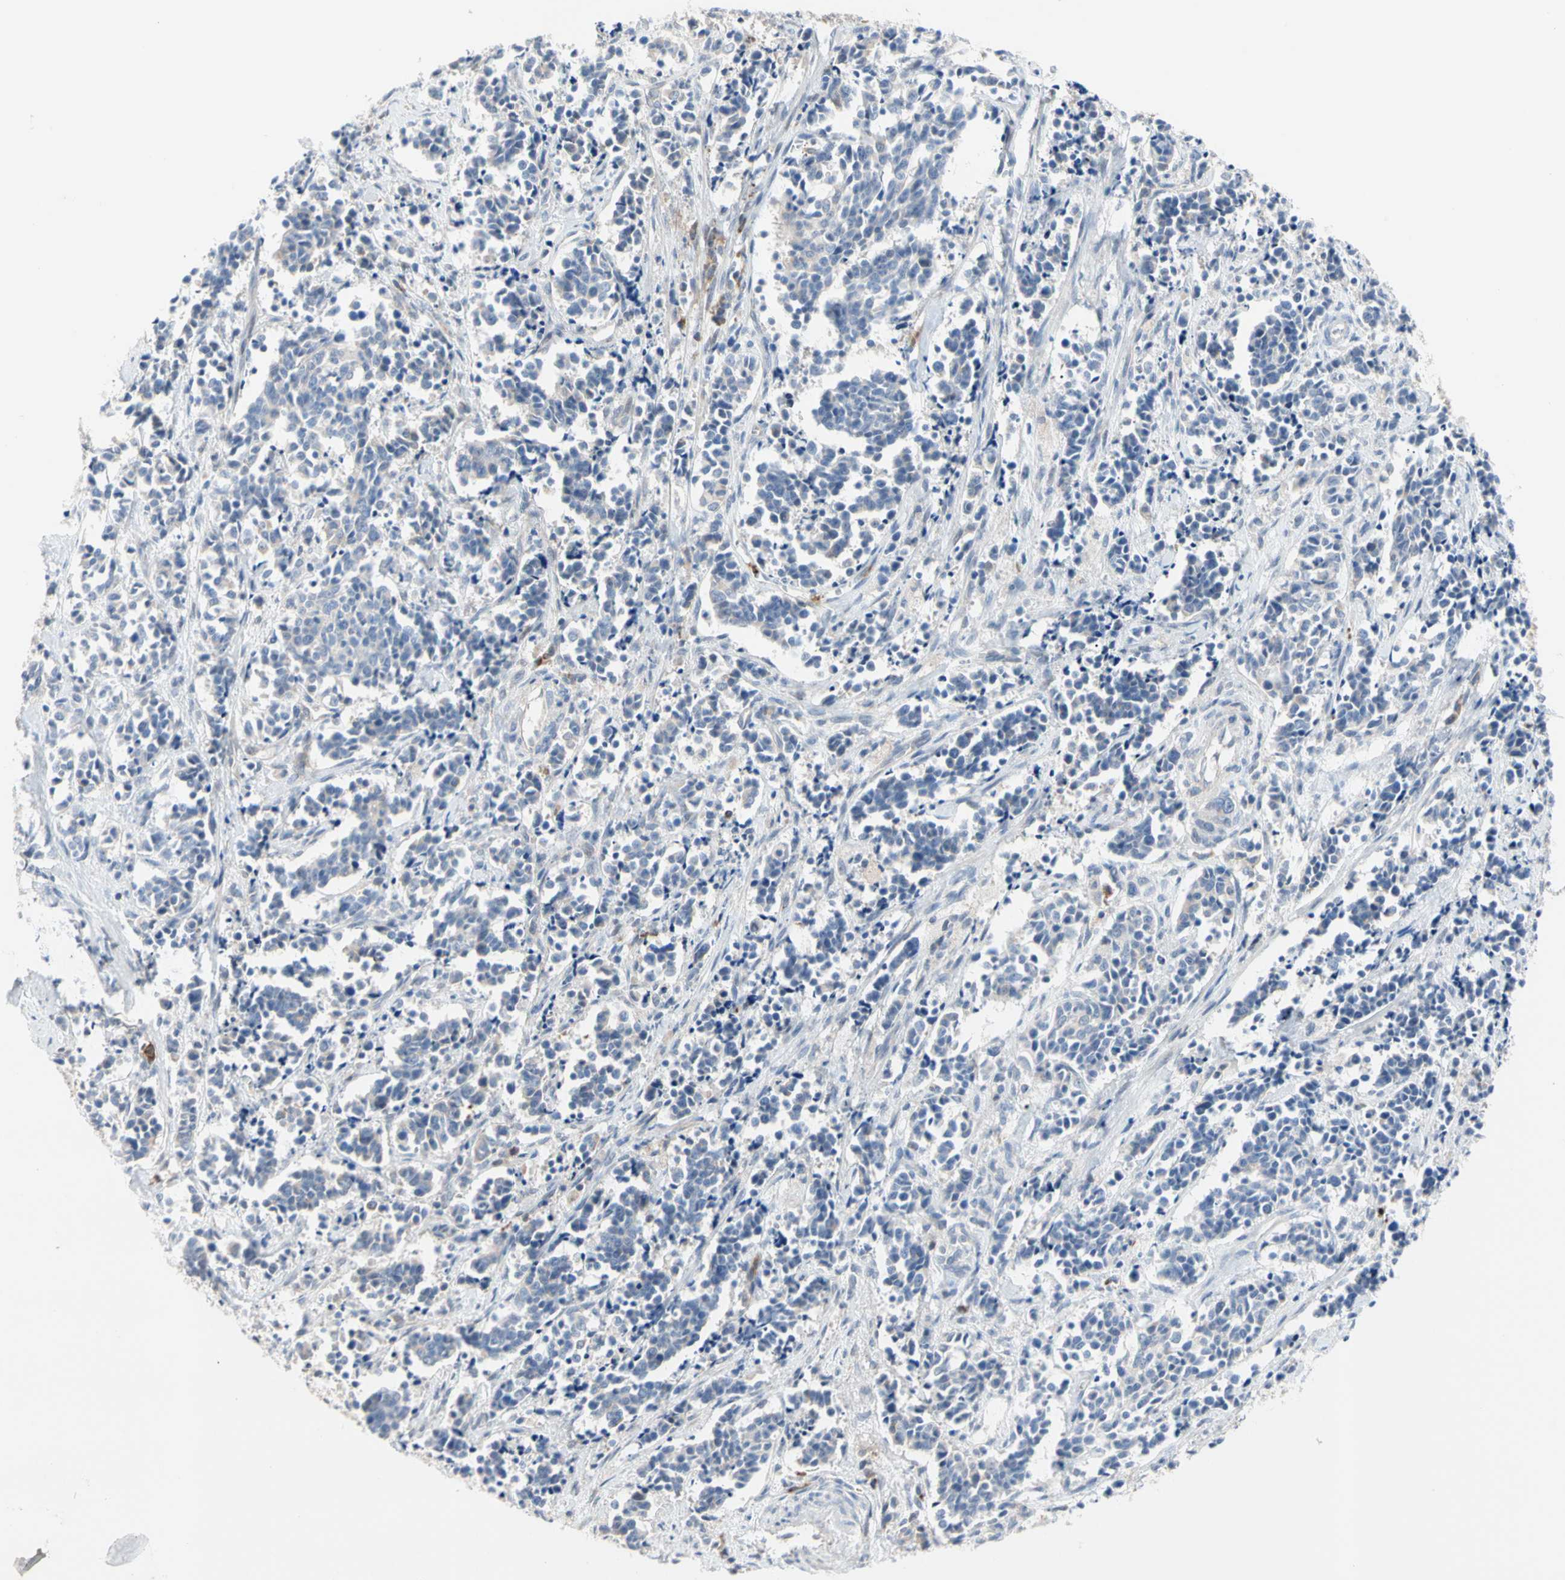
{"staining": {"intensity": "negative", "quantity": "none", "location": "none"}, "tissue": "cervical cancer", "cell_type": "Tumor cells", "image_type": "cancer", "snomed": [{"axis": "morphology", "description": "Squamous cell carcinoma, NOS"}, {"axis": "topography", "description": "Cervix"}], "caption": "The immunohistochemistry (IHC) micrograph has no significant positivity in tumor cells of cervical cancer tissue.", "gene": "MCL1", "patient": {"sex": "female", "age": 35}}